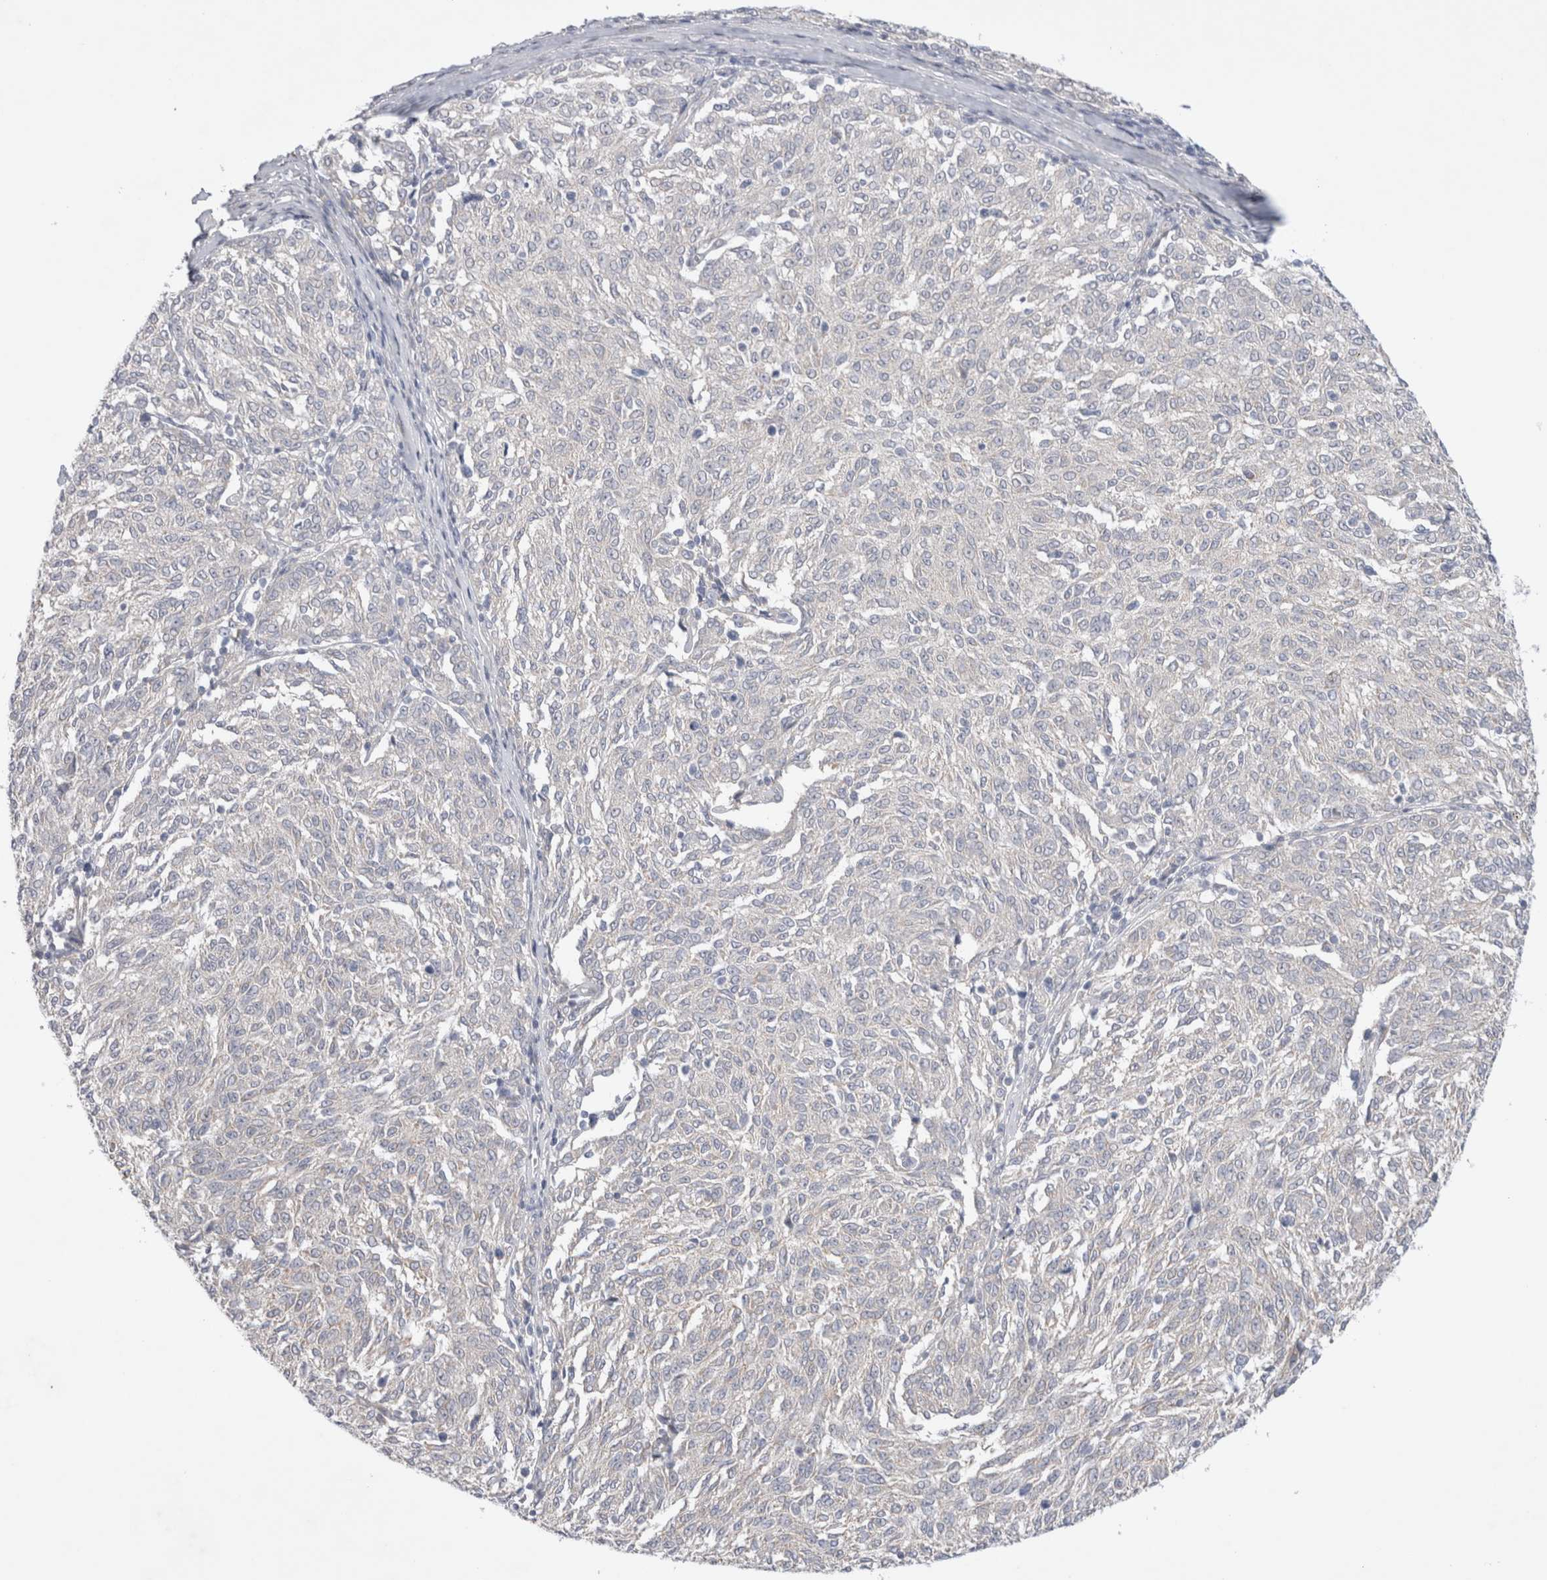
{"staining": {"intensity": "negative", "quantity": "none", "location": "none"}, "tissue": "melanoma", "cell_type": "Tumor cells", "image_type": "cancer", "snomed": [{"axis": "morphology", "description": "Malignant melanoma, NOS"}, {"axis": "topography", "description": "Skin"}], "caption": "An image of human malignant melanoma is negative for staining in tumor cells. The staining was performed using DAB to visualize the protein expression in brown, while the nuclei were stained in blue with hematoxylin (Magnification: 20x).", "gene": "GSDMB", "patient": {"sex": "female", "age": 72}}